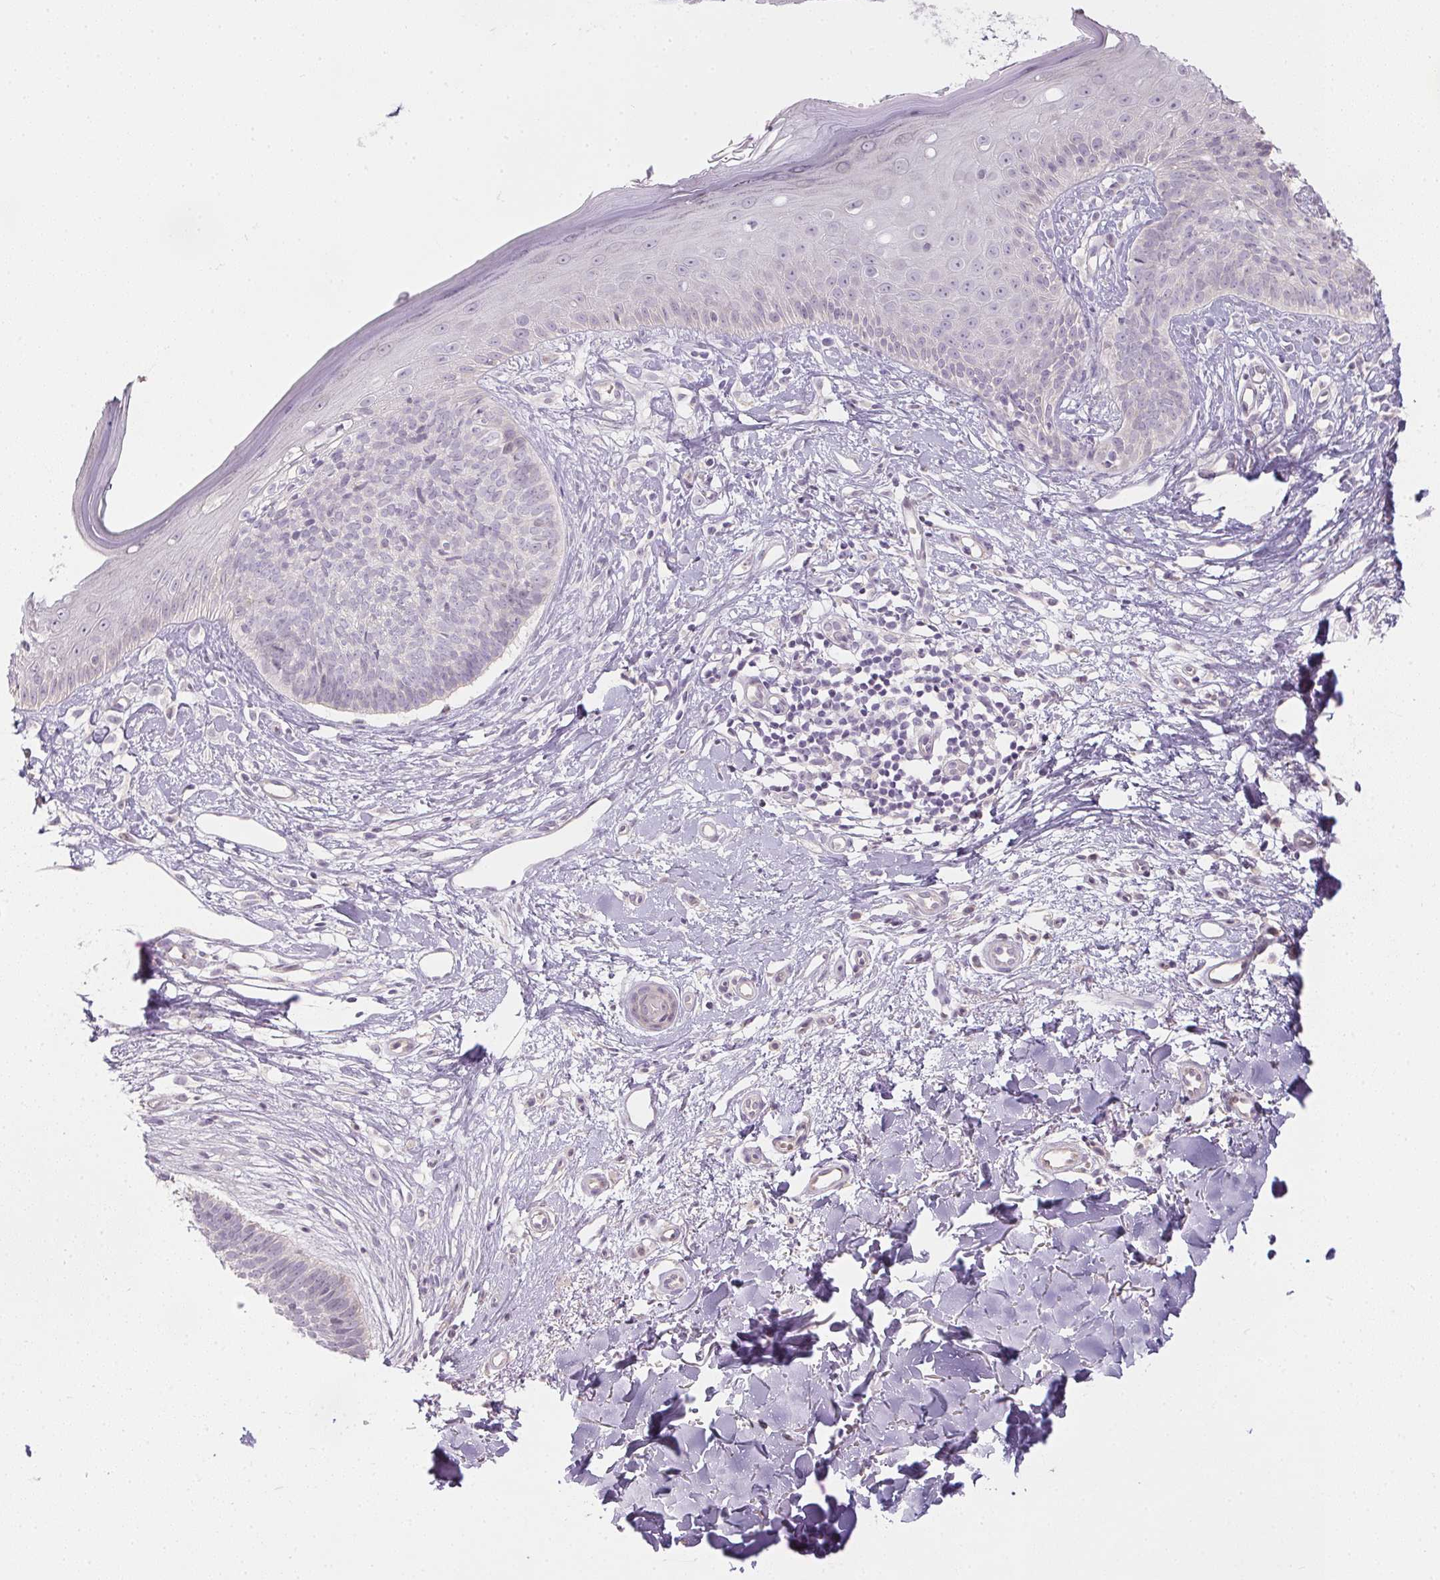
{"staining": {"intensity": "negative", "quantity": "none", "location": "none"}, "tissue": "skin cancer", "cell_type": "Tumor cells", "image_type": "cancer", "snomed": [{"axis": "morphology", "description": "Basal cell carcinoma"}, {"axis": "topography", "description": "Skin"}], "caption": "High power microscopy image of an immunohistochemistry (IHC) micrograph of skin cancer (basal cell carcinoma), revealing no significant positivity in tumor cells.", "gene": "CTCFL", "patient": {"sex": "male", "age": 51}}